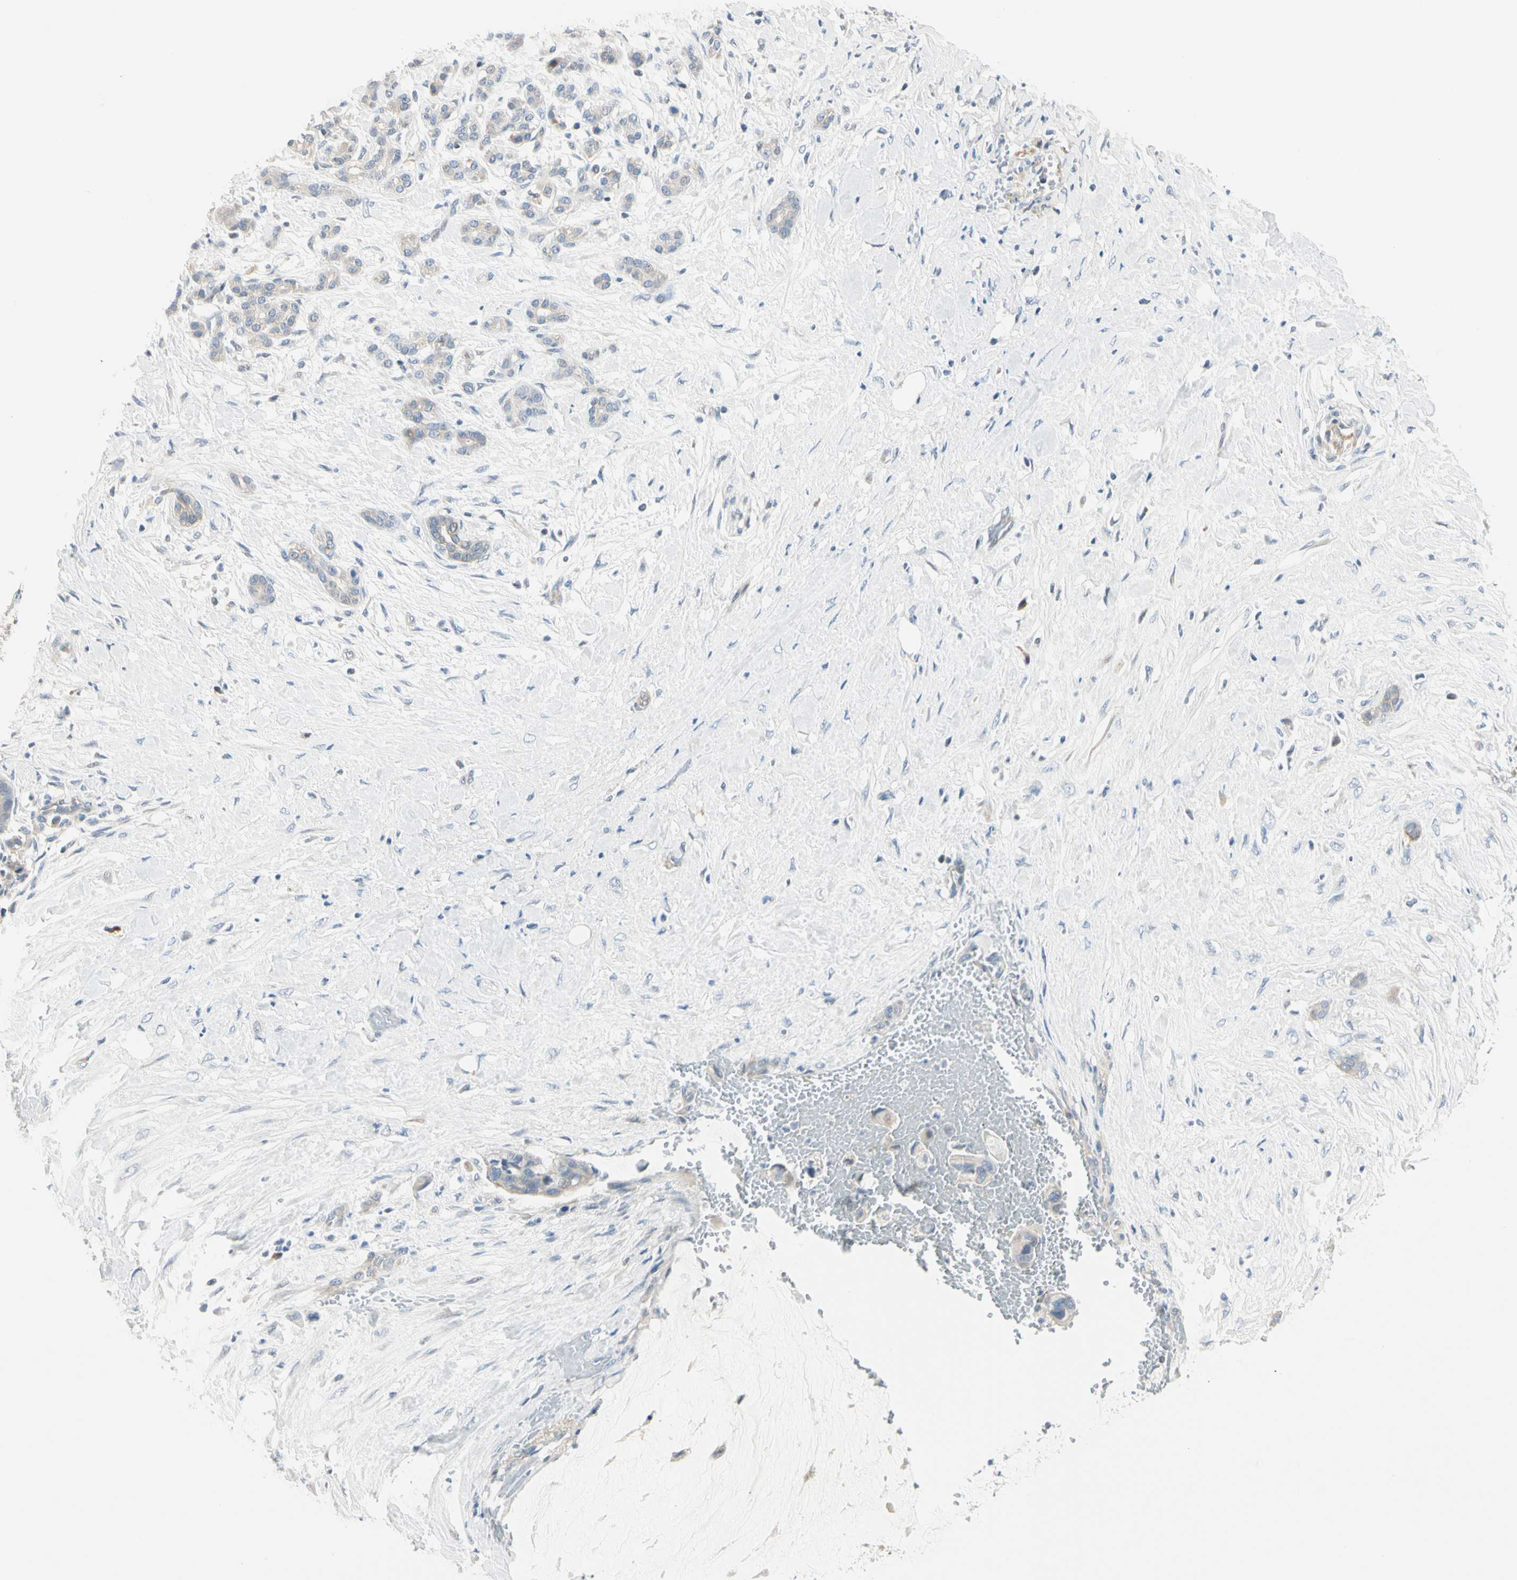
{"staining": {"intensity": "weak", "quantity": "<25%", "location": "cytoplasmic/membranous"}, "tissue": "pancreatic cancer", "cell_type": "Tumor cells", "image_type": "cancer", "snomed": [{"axis": "morphology", "description": "Adenocarcinoma, NOS"}, {"axis": "topography", "description": "Pancreas"}], "caption": "Tumor cells are negative for protein expression in human pancreatic cancer.", "gene": "GPR153", "patient": {"sex": "male", "age": 41}}